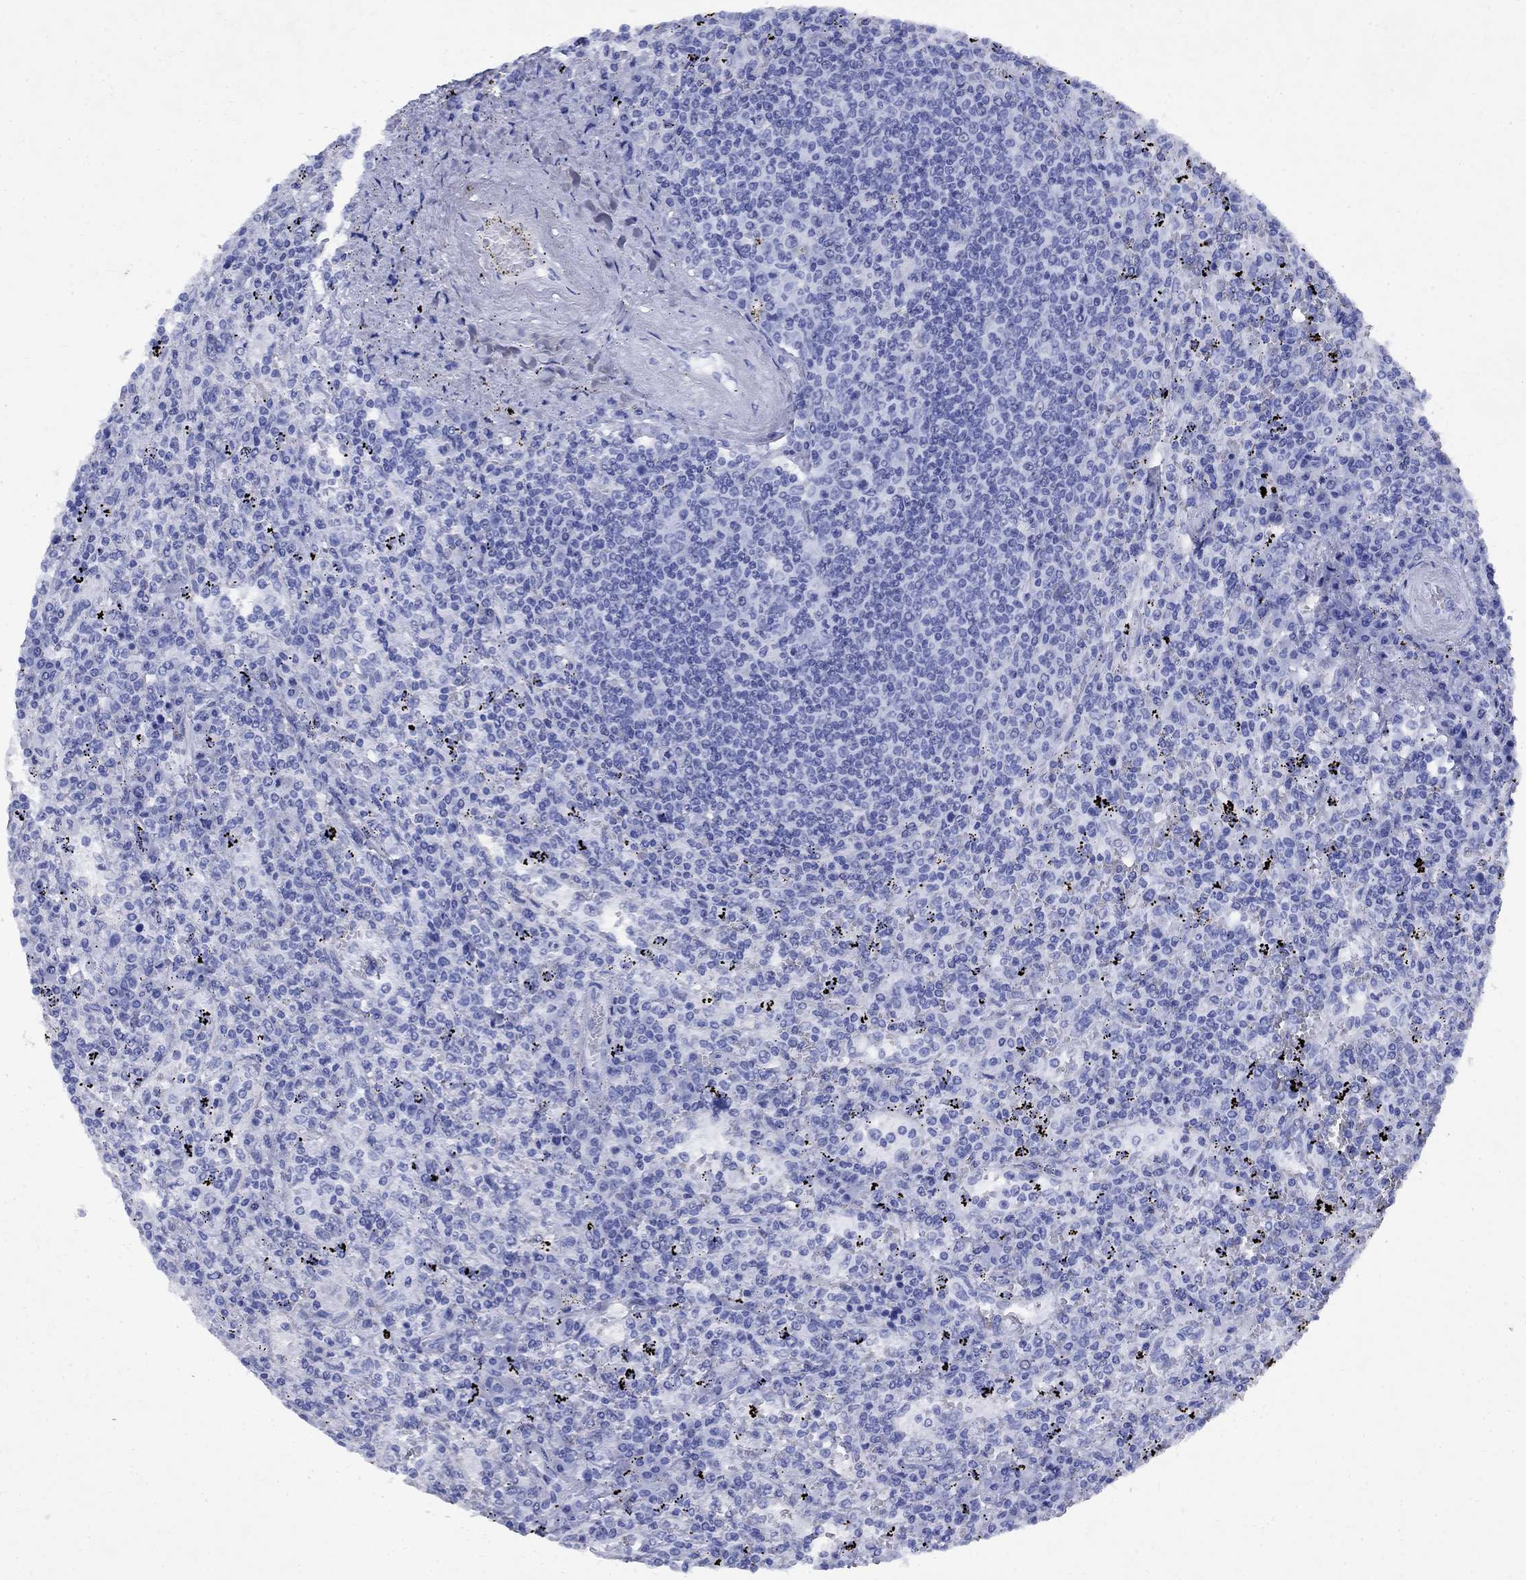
{"staining": {"intensity": "negative", "quantity": "none", "location": "none"}, "tissue": "lymphoma", "cell_type": "Tumor cells", "image_type": "cancer", "snomed": [{"axis": "morphology", "description": "Malignant lymphoma, non-Hodgkin's type, Low grade"}, {"axis": "topography", "description": "Spleen"}], "caption": "Image shows no significant protein staining in tumor cells of malignant lymphoma, non-Hodgkin's type (low-grade). (IHC, brightfield microscopy, high magnification).", "gene": "STAB2", "patient": {"sex": "male", "age": 62}}